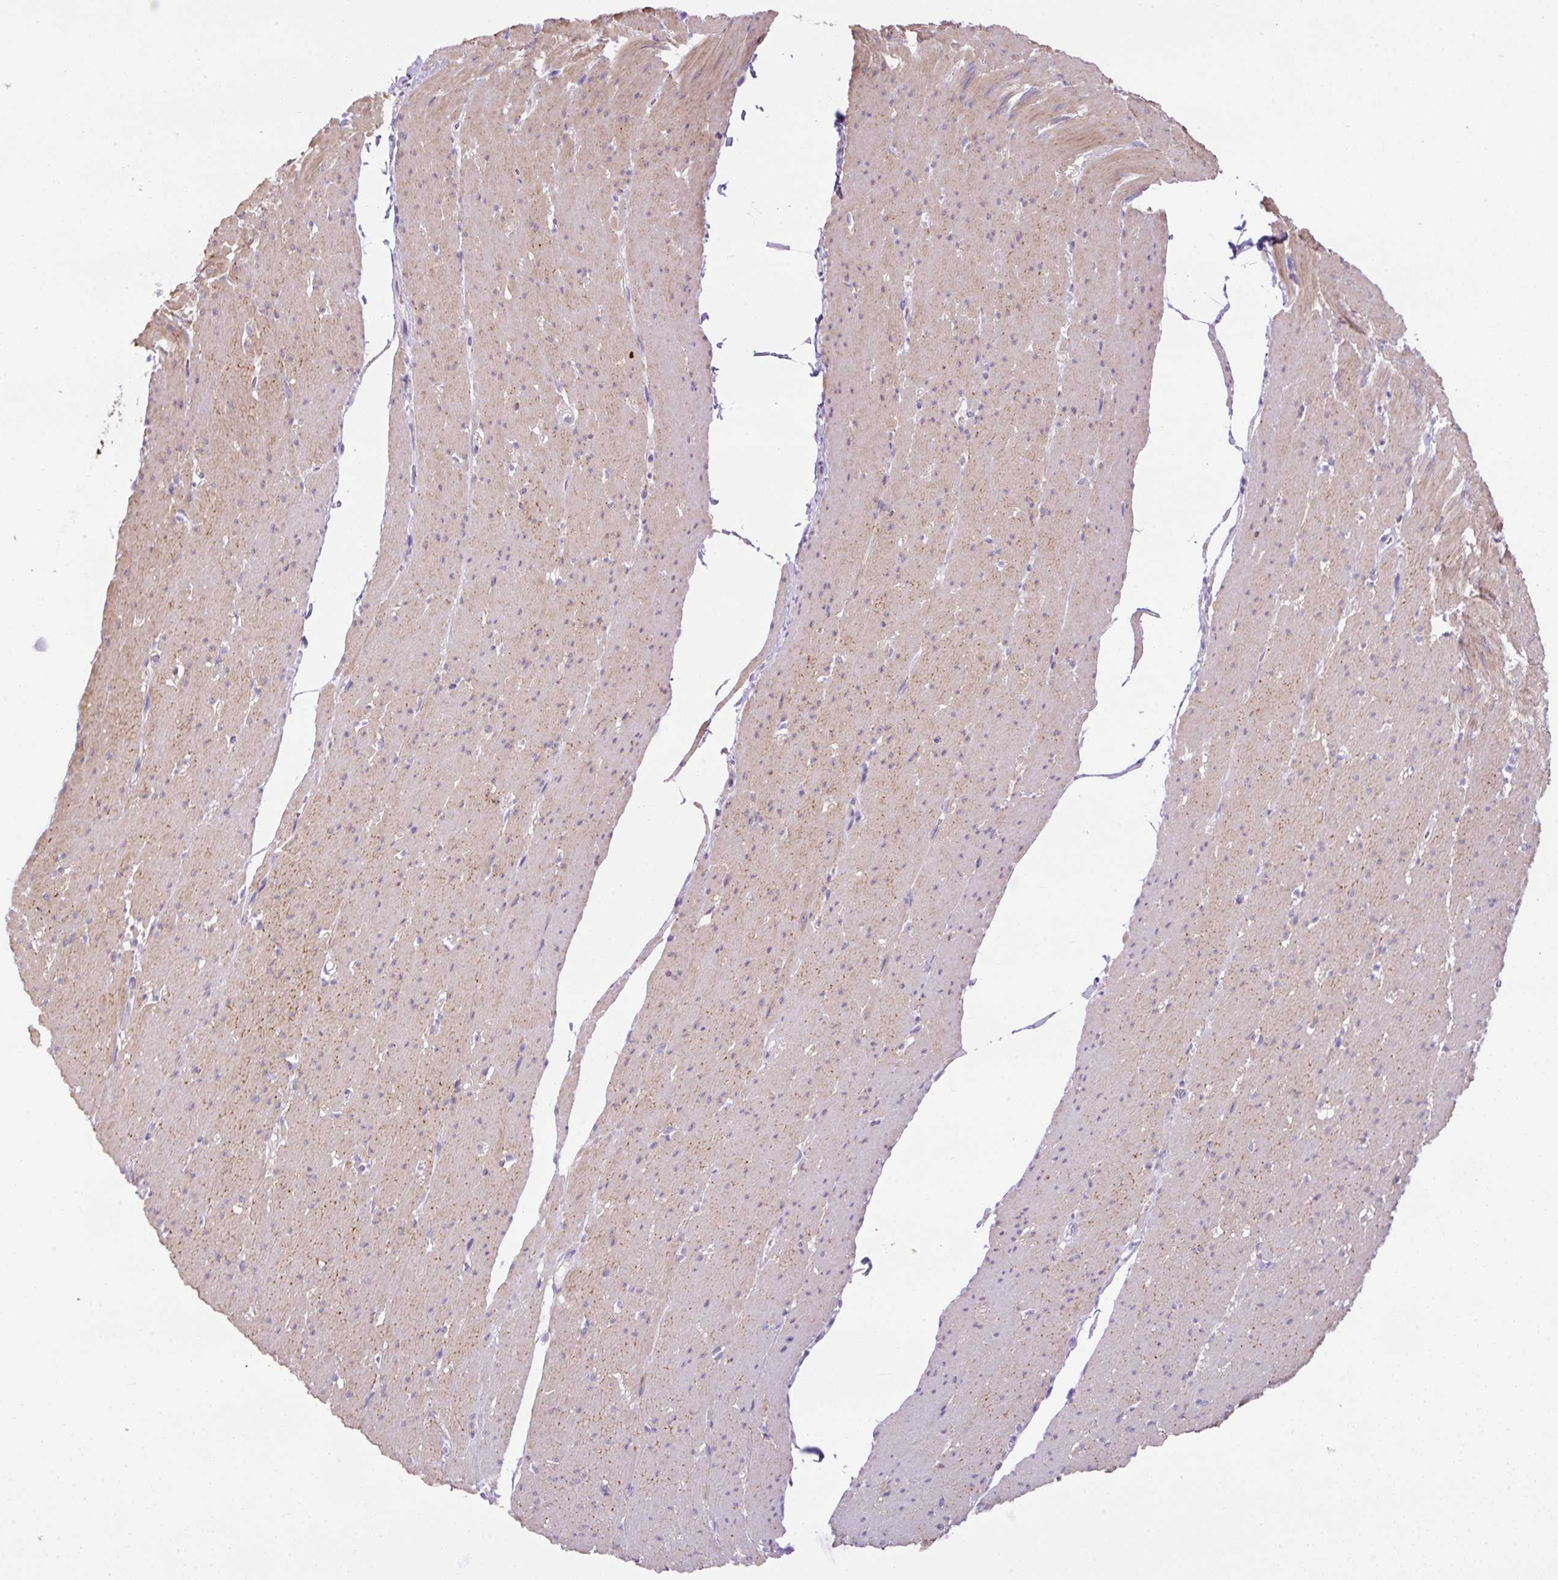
{"staining": {"intensity": "moderate", "quantity": "<25%", "location": "cytoplasmic/membranous"}, "tissue": "smooth muscle", "cell_type": "Smooth muscle cells", "image_type": "normal", "snomed": [{"axis": "morphology", "description": "Normal tissue, NOS"}, {"axis": "topography", "description": "Smooth muscle"}, {"axis": "topography", "description": "Rectum"}], "caption": "Immunohistochemical staining of normal smooth muscle reveals <25% levels of moderate cytoplasmic/membranous protein positivity in approximately <25% of smooth muscle cells.", "gene": "NPTN", "patient": {"sex": "male", "age": 53}}